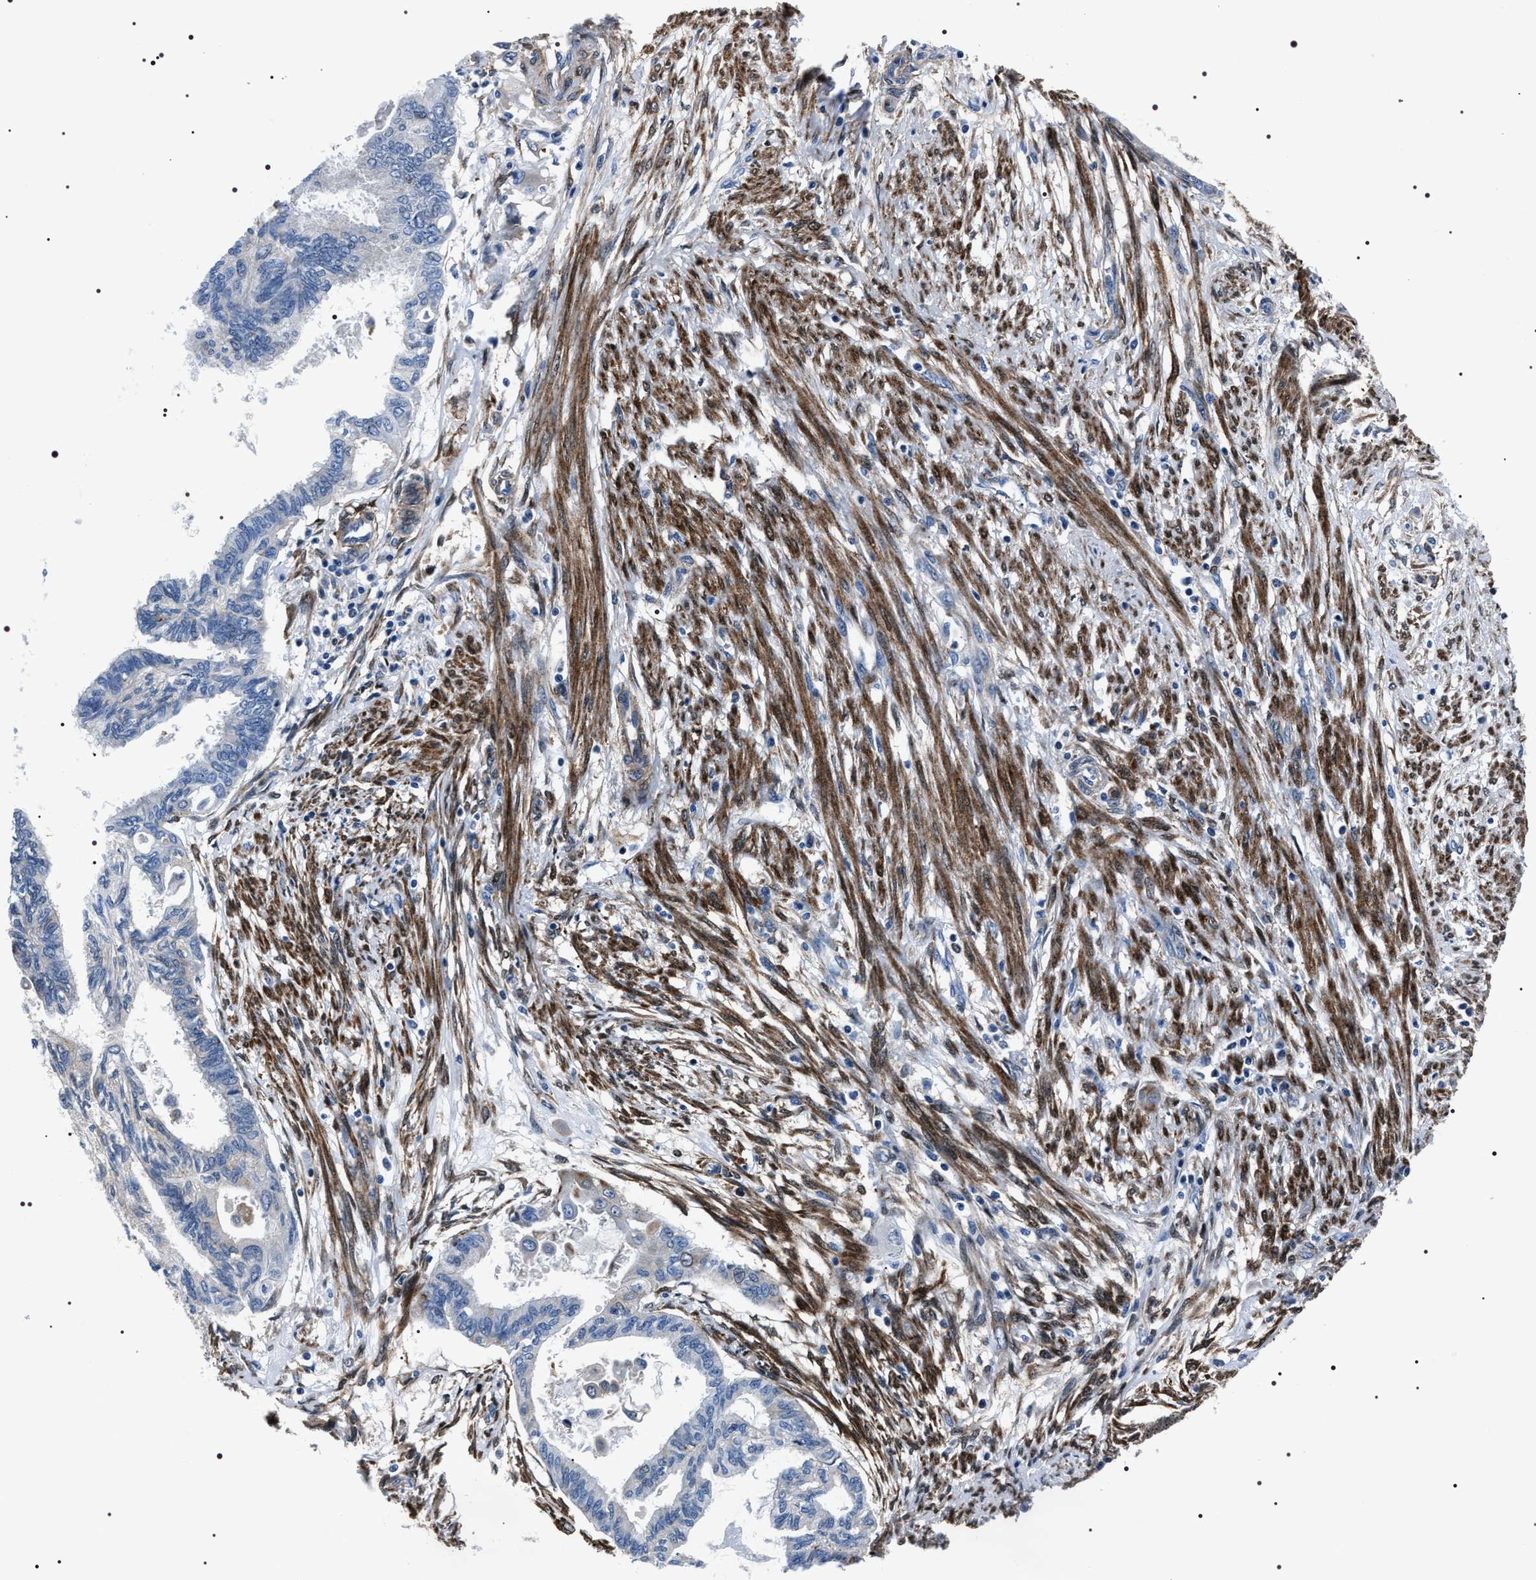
{"staining": {"intensity": "negative", "quantity": "none", "location": "none"}, "tissue": "cervical cancer", "cell_type": "Tumor cells", "image_type": "cancer", "snomed": [{"axis": "morphology", "description": "Normal tissue, NOS"}, {"axis": "morphology", "description": "Adenocarcinoma, NOS"}, {"axis": "topography", "description": "Cervix"}, {"axis": "topography", "description": "Endometrium"}], "caption": "Tumor cells are negative for protein expression in human cervical cancer (adenocarcinoma). (DAB (3,3'-diaminobenzidine) immunohistochemistry with hematoxylin counter stain).", "gene": "BAG2", "patient": {"sex": "female", "age": 86}}